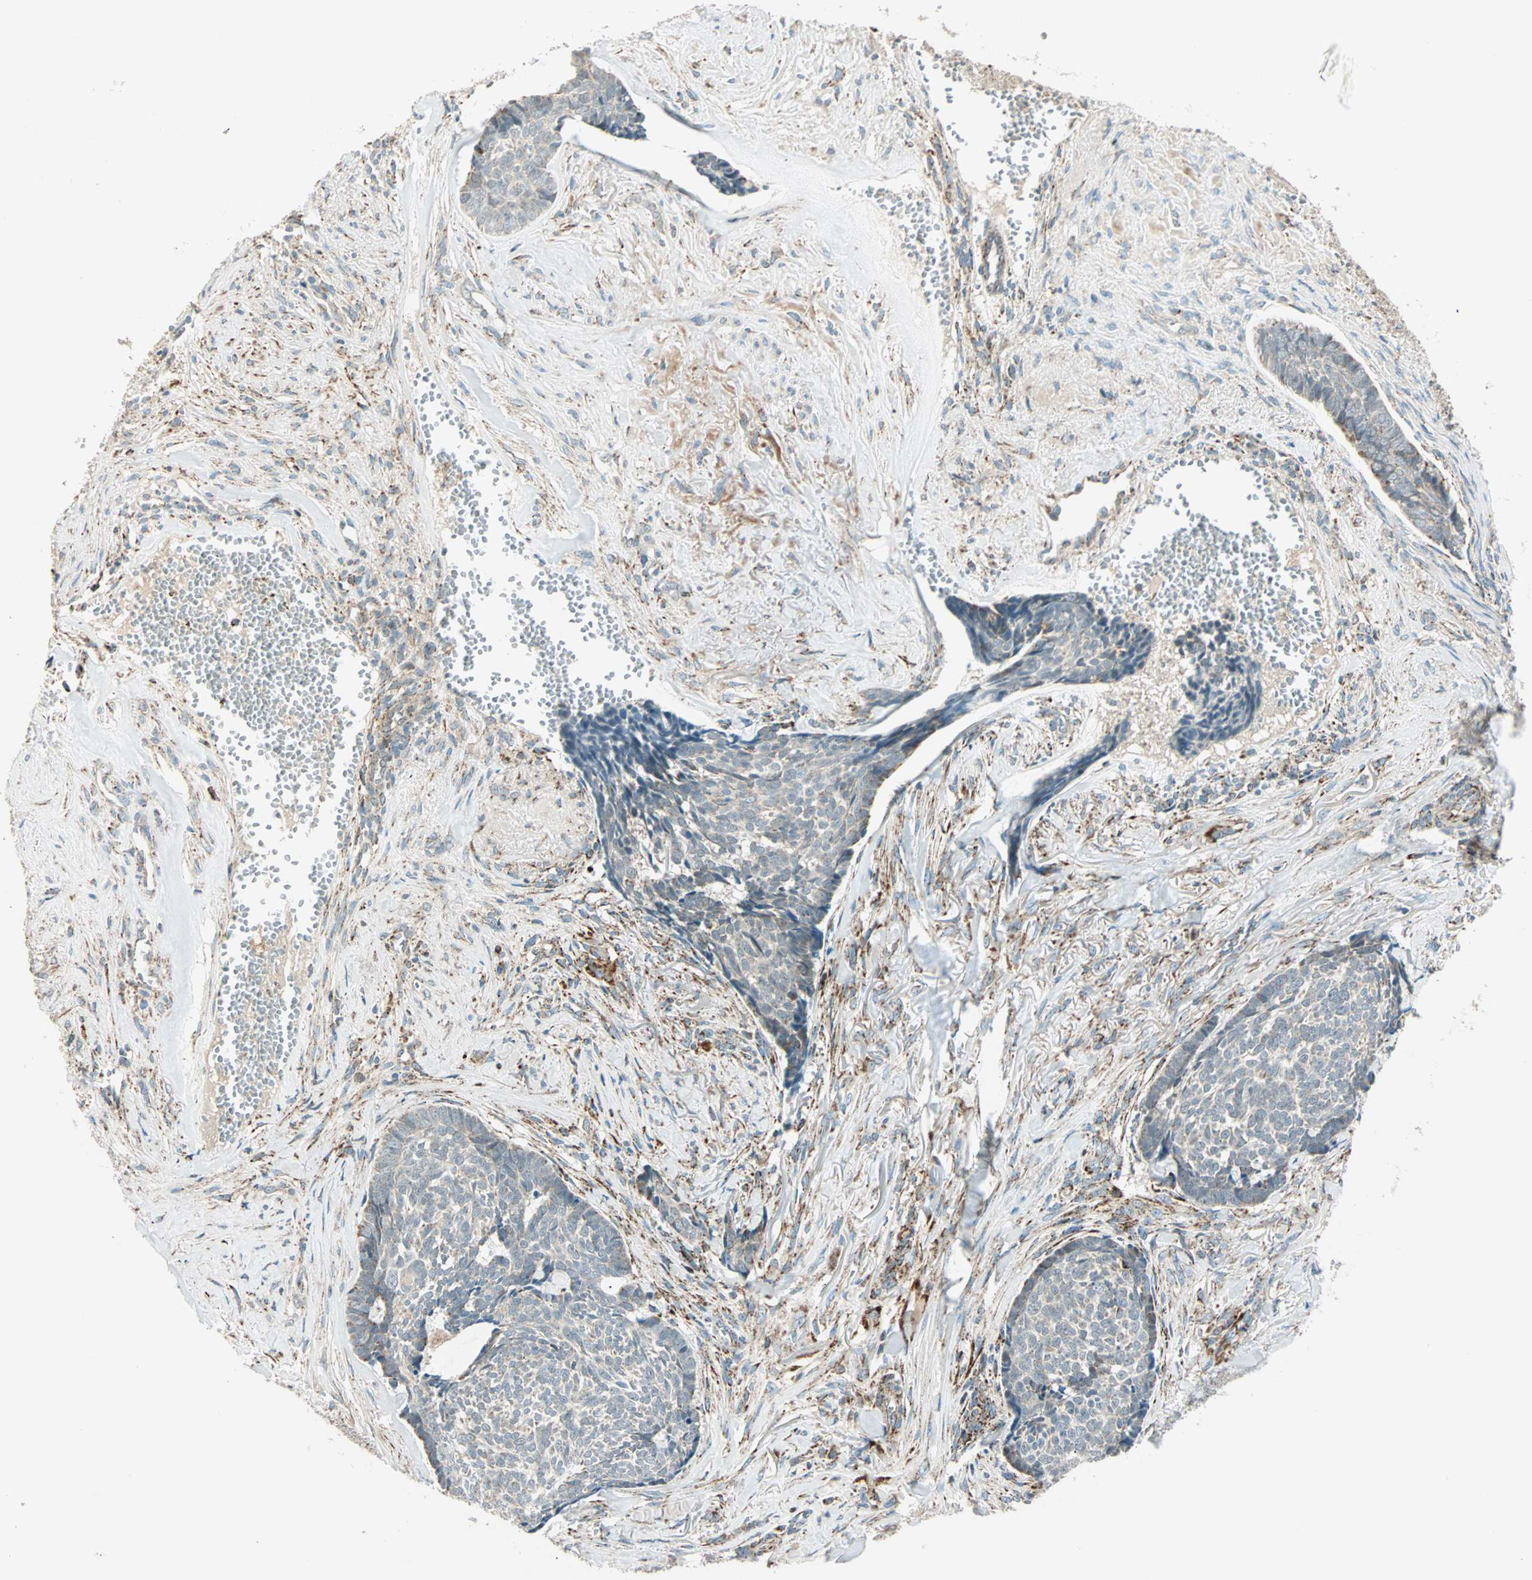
{"staining": {"intensity": "negative", "quantity": "none", "location": "none"}, "tissue": "skin cancer", "cell_type": "Tumor cells", "image_type": "cancer", "snomed": [{"axis": "morphology", "description": "Basal cell carcinoma"}, {"axis": "topography", "description": "Skin"}], "caption": "Human skin cancer stained for a protein using immunohistochemistry demonstrates no positivity in tumor cells.", "gene": "SPRY4", "patient": {"sex": "male", "age": 84}}